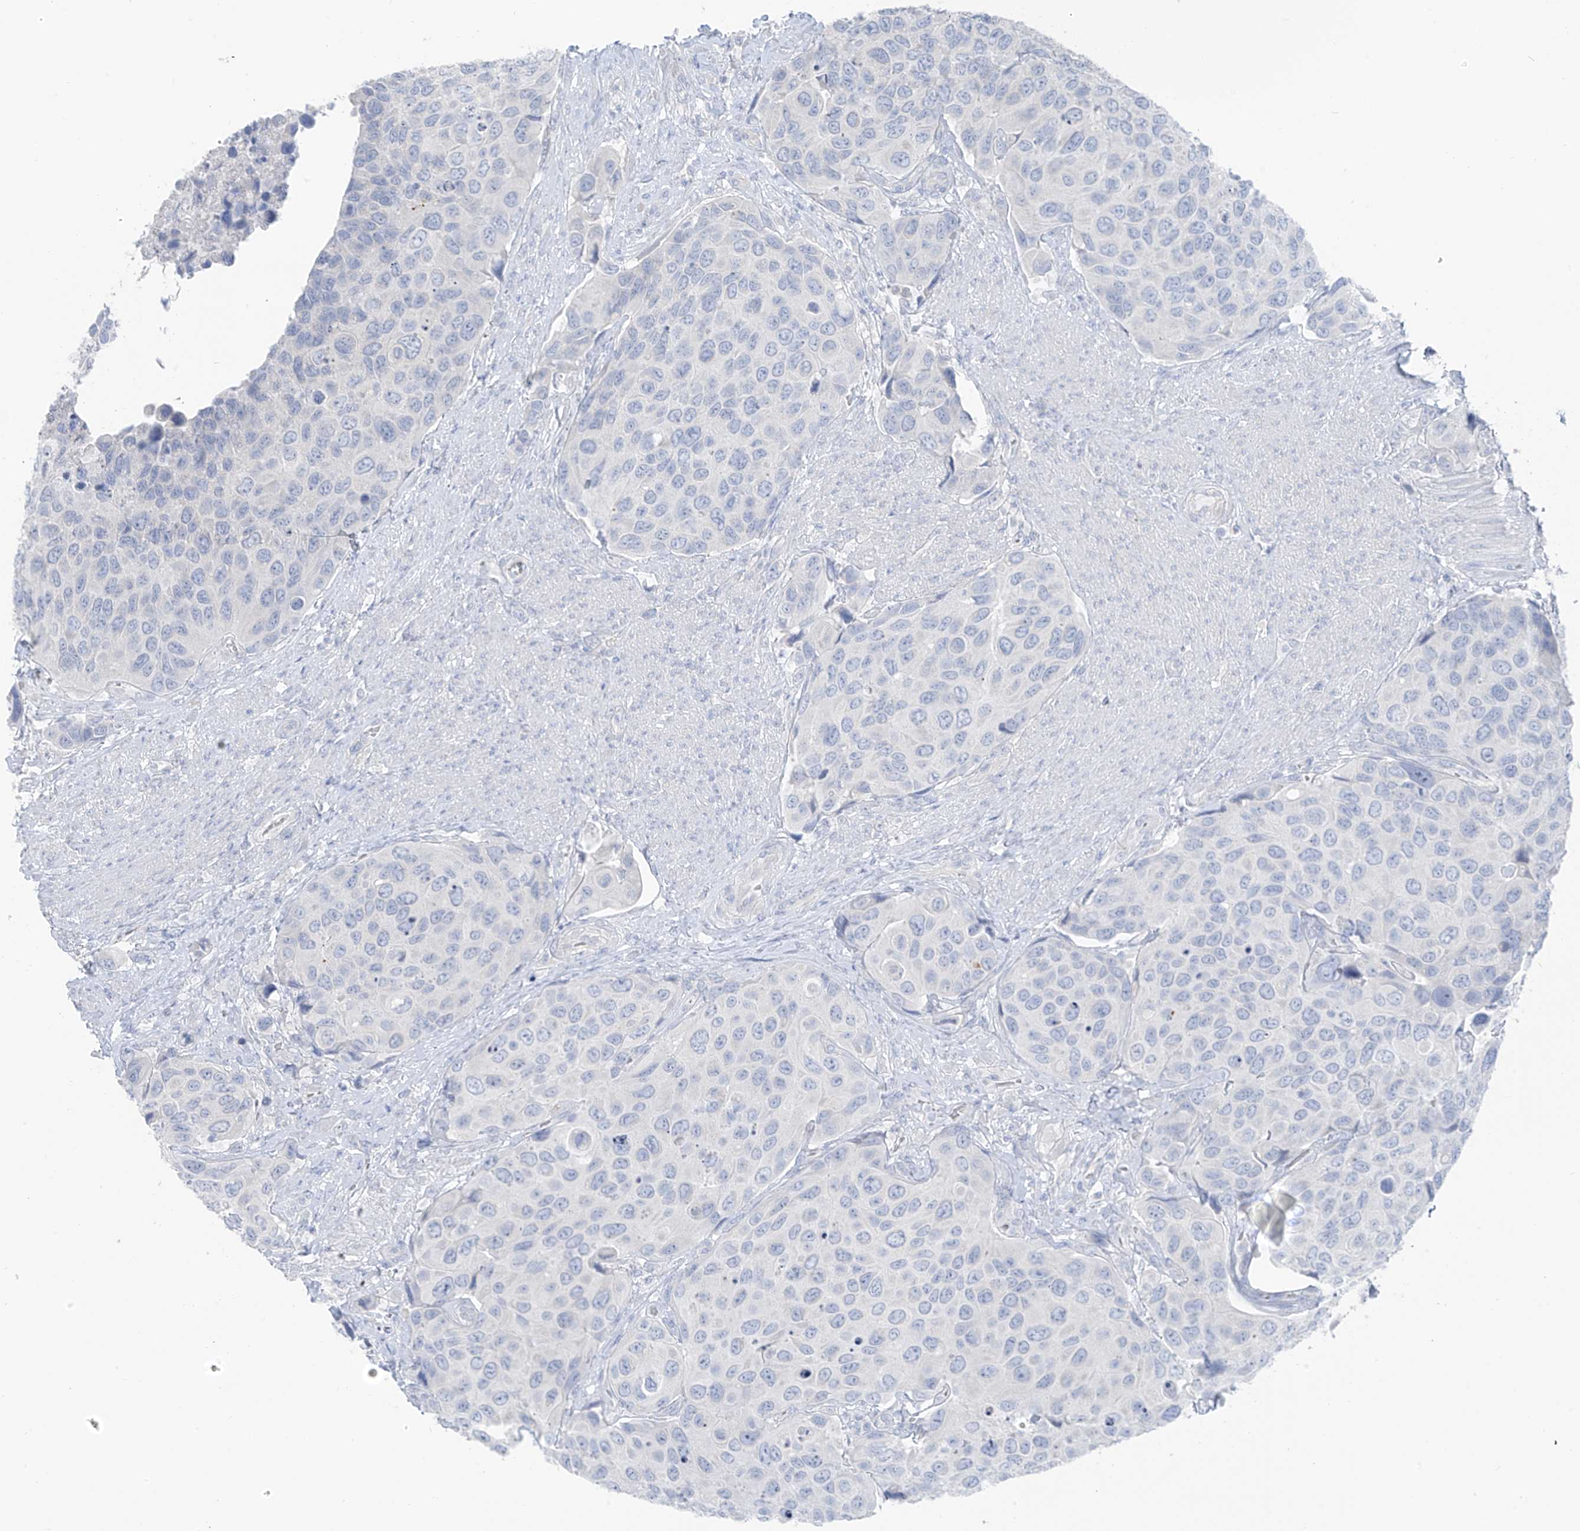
{"staining": {"intensity": "negative", "quantity": "none", "location": "none"}, "tissue": "urothelial cancer", "cell_type": "Tumor cells", "image_type": "cancer", "snomed": [{"axis": "morphology", "description": "Urothelial carcinoma, High grade"}, {"axis": "topography", "description": "Urinary bladder"}], "caption": "A photomicrograph of human urothelial cancer is negative for staining in tumor cells.", "gene": "NALCN", "patient": {"sex": "male", "age": 74}}